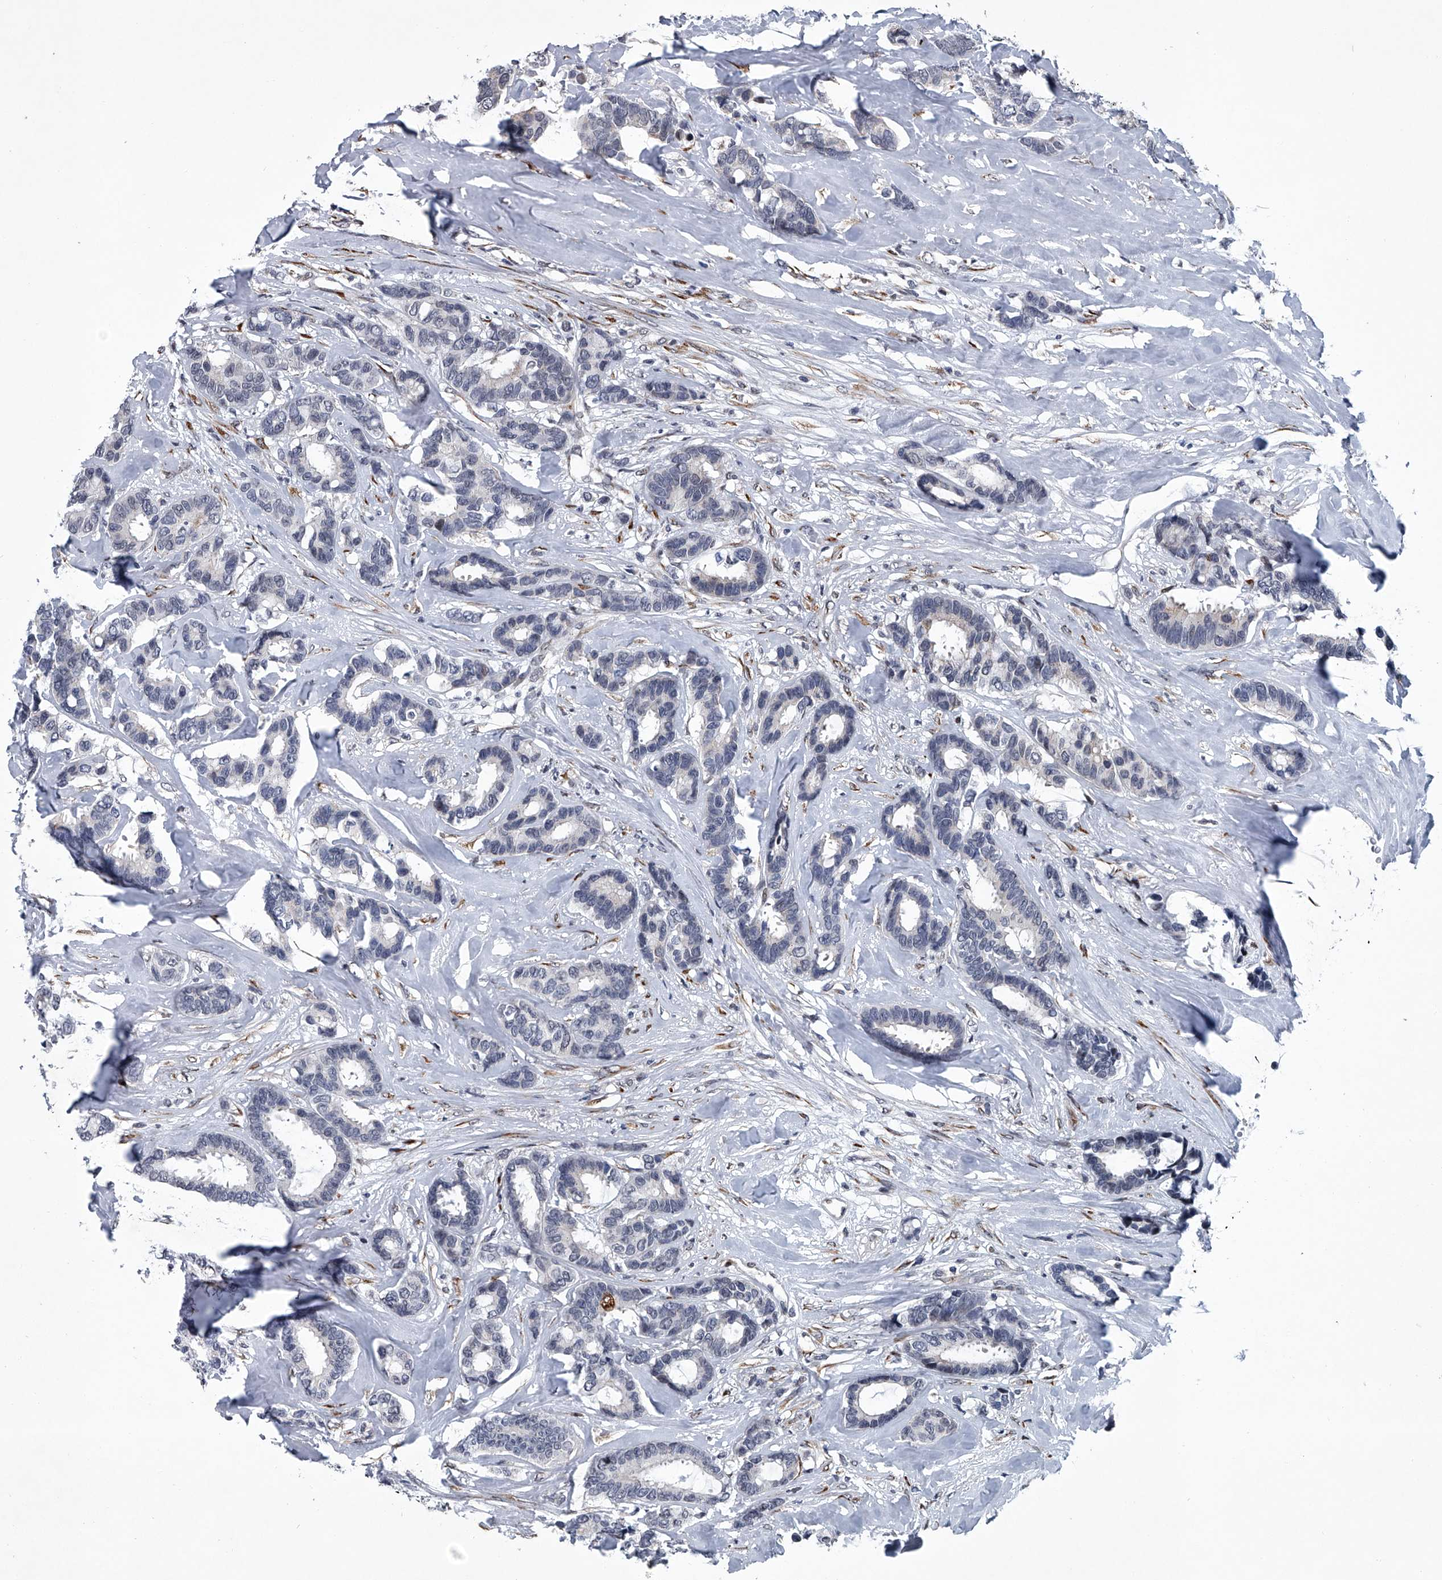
{"staining": {"intensity": "negative", "quantity": "none", "location": "none"}, "tissue": "breast cancer", "cell_type": "Tumor cells", "image_type": "cancer", "snomed": [{"axis": "morphology", "description": "Duct carcinoma"}, {"axis": "topography", "description": "Breast"}], "caption": "Human breast cancer stained for a protein using immunohistochemistry reveals no expression in tumor cells.", "gene": "PPP2R5D", "patient": {"sex": "female", "age": 87}}